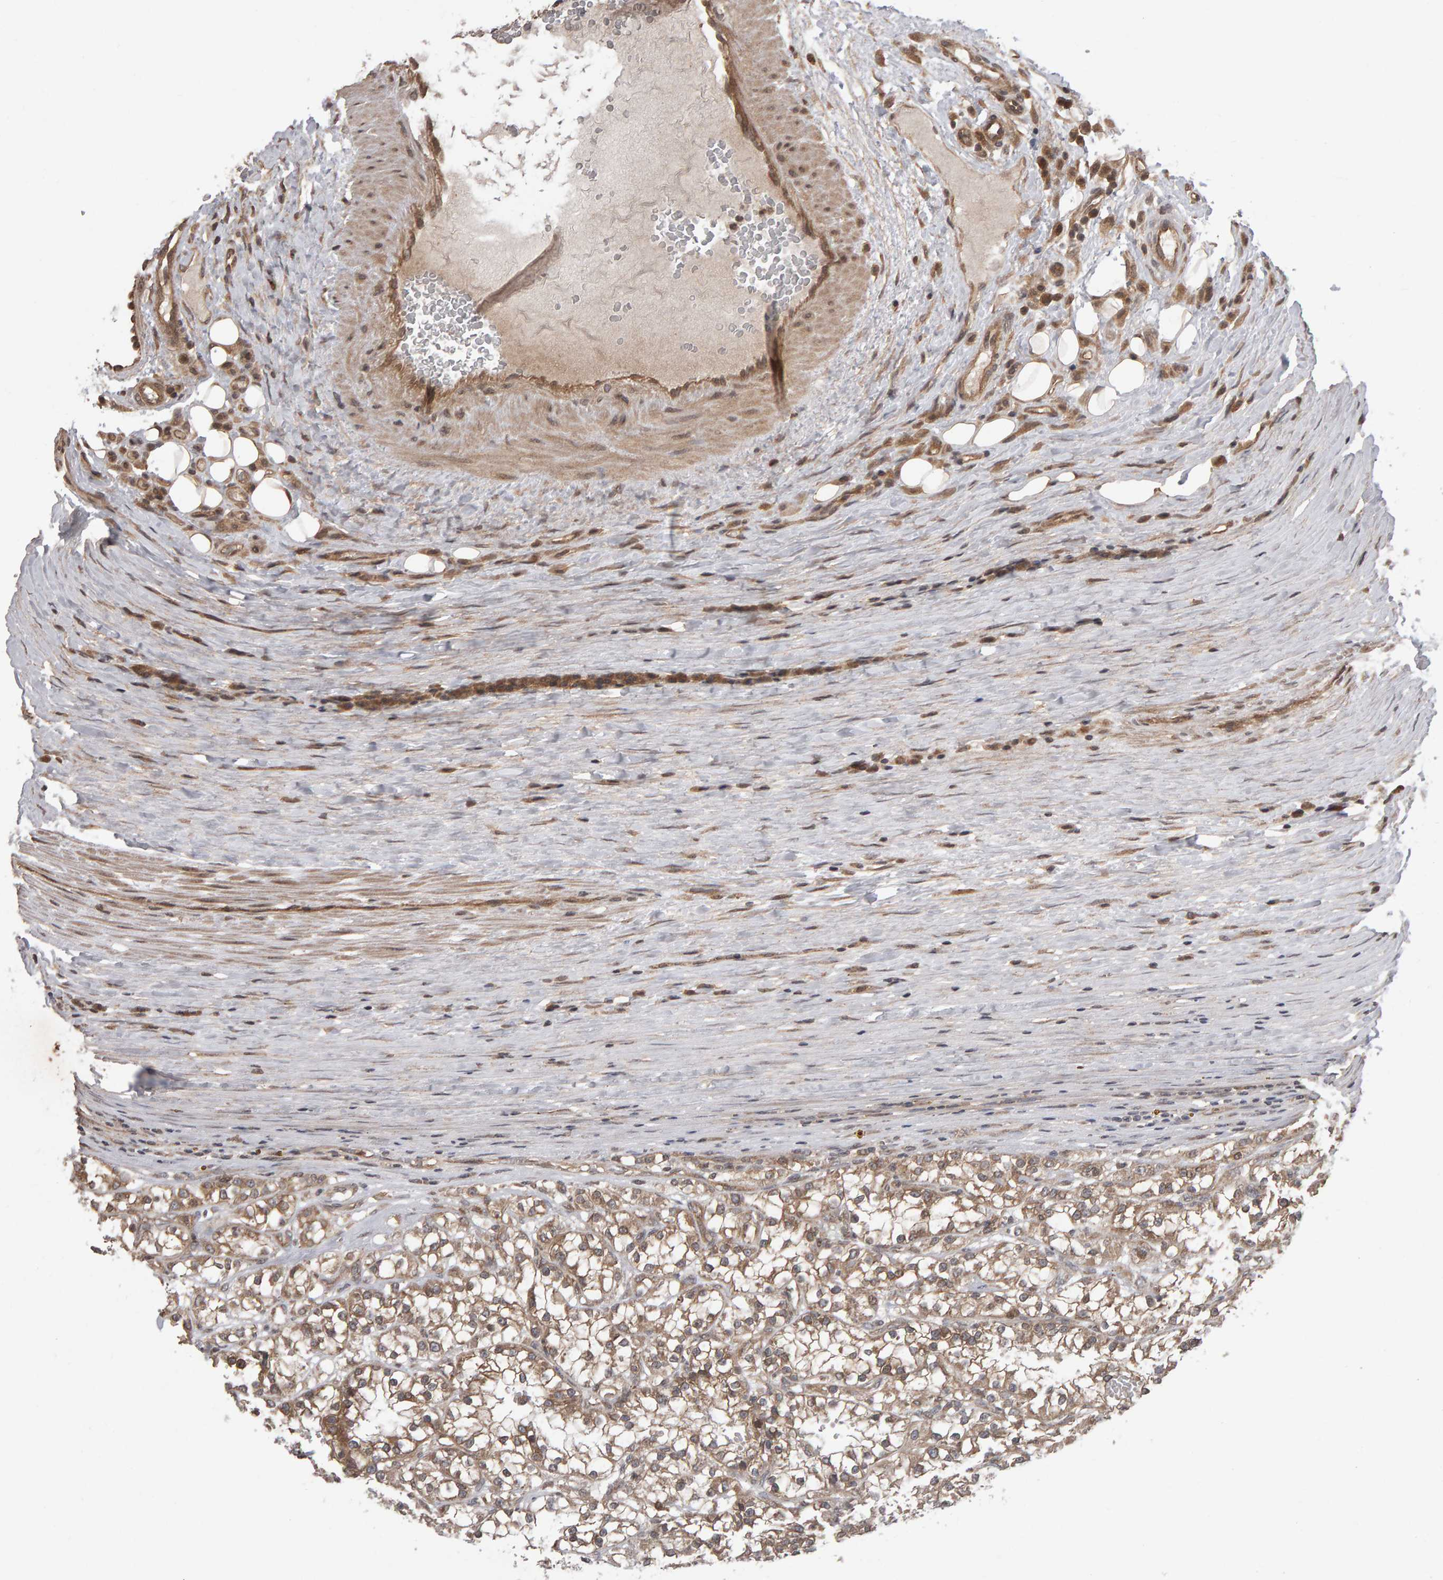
{"staining": {"intensity": "weak", "quantity": ">75%", "location": "cytoplasmic/membranous"}, "tissue": "renal cancer", "cell_type": "Tumor cells", "image_type": "cancer", "snomed": [{"axis": "morphology", "description": "Adenocarcinoma, NOS"}, {"axis": "topography", "description": "Kidney"}], "caption": "Immunohistochemical staining of human renal cancer demonstrates low levels of weak cytoplasmic/membranous protein positivity in approximately >75% of tumor cells.", "gene": "SCRIB", "patient": {"sex": "female", "age": 52}}